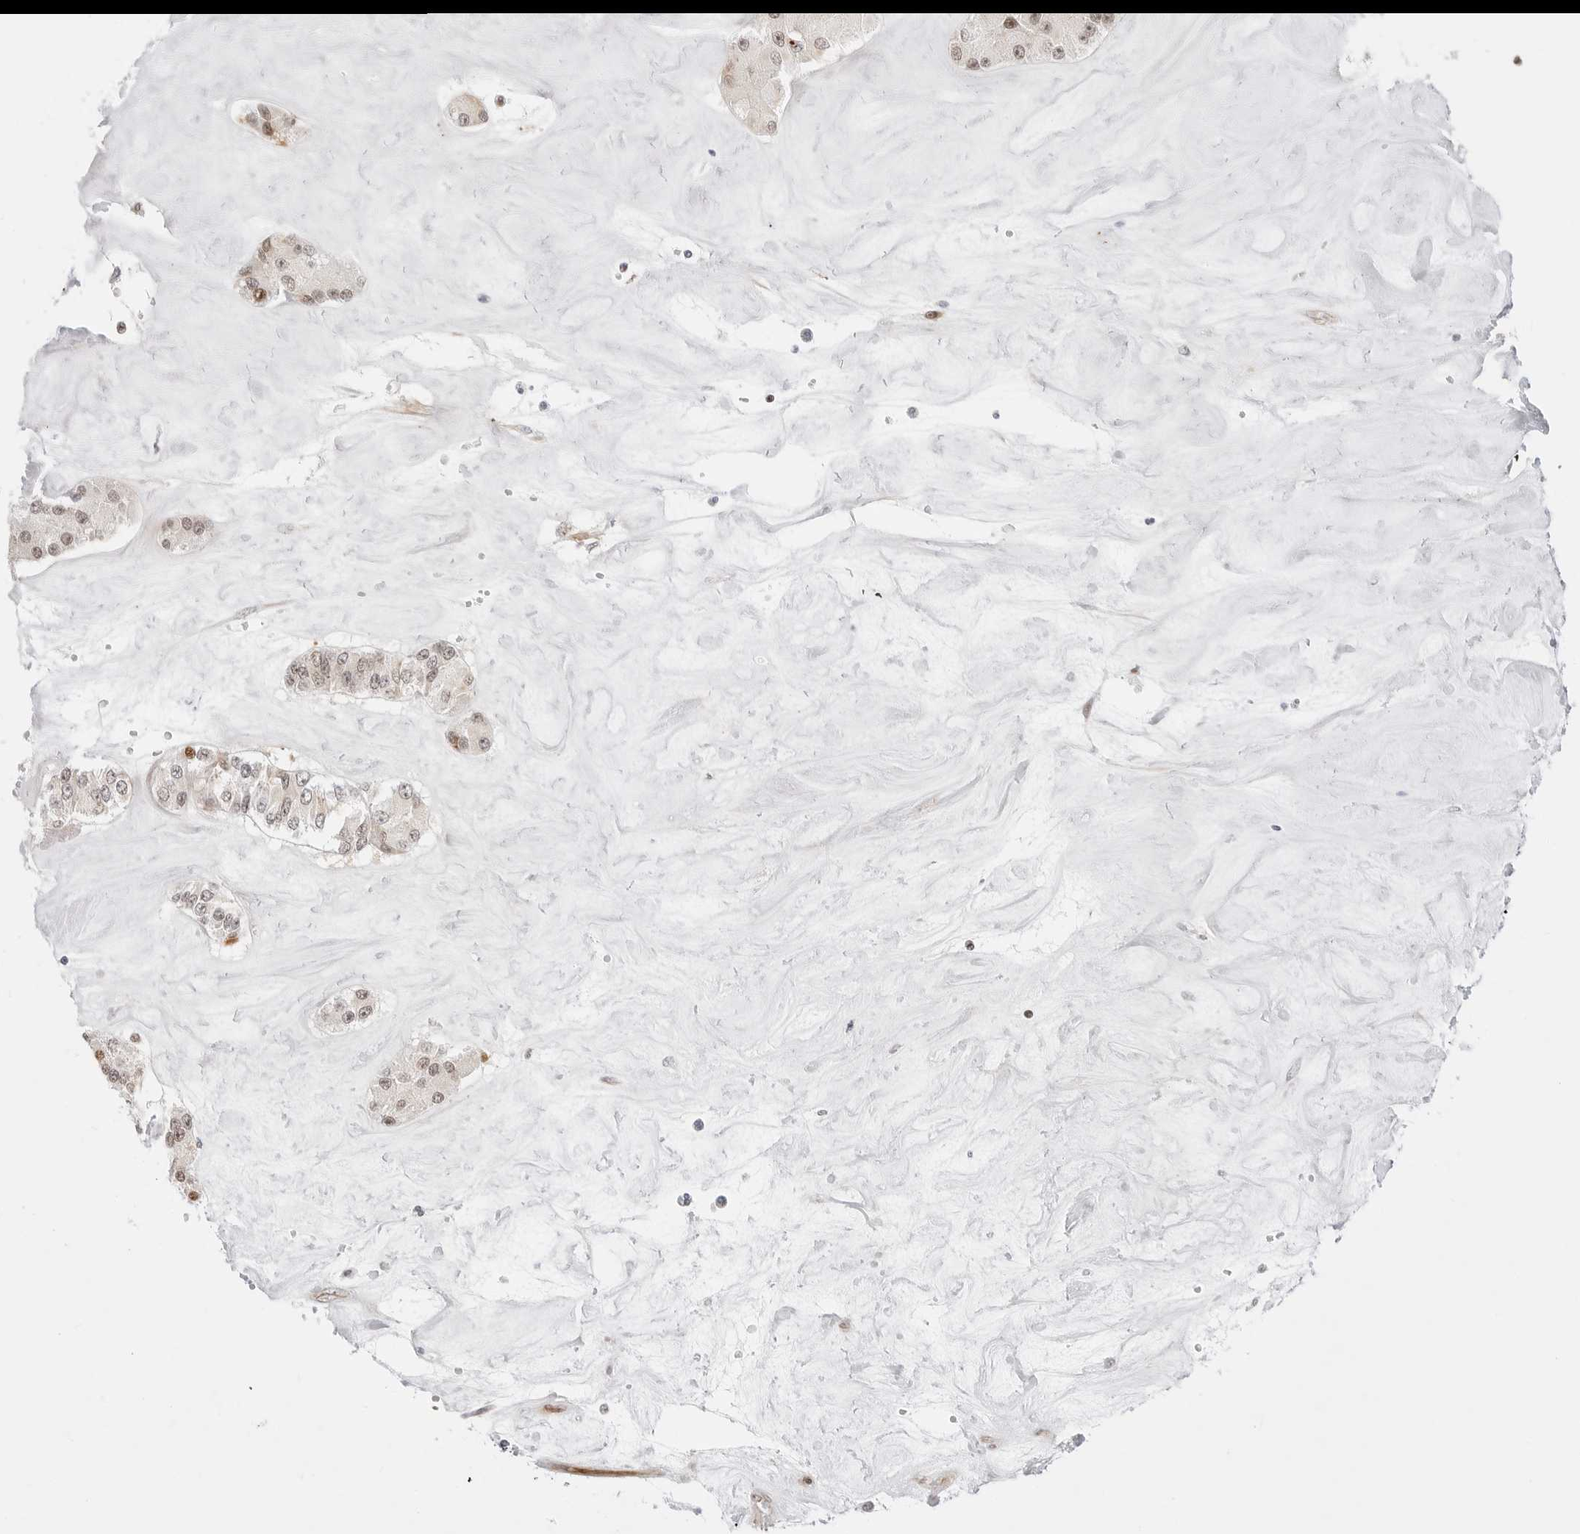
{"staining": {"intensity": "weak", "quantity": ">75%", "location": "nuclear"}, "tissue": "carcinoid", "cell_type": "Tumor cells", "image_type": "cancer", "snomed": [{"axis": "morphology", "description": "Carcinoid, malignant, NOS"}, {"axis": "topography", "description": "Pancreas"}], "caption": "Immunohistochemistry (IHC) histopathology image of carcinoid stained for a protein (brown), which demonstrates low levels of weak nuclear positivity in approximately >75% of tumor cells.", "gene": "ZNF613", "patient": {"sex": "male", "age": 41}}